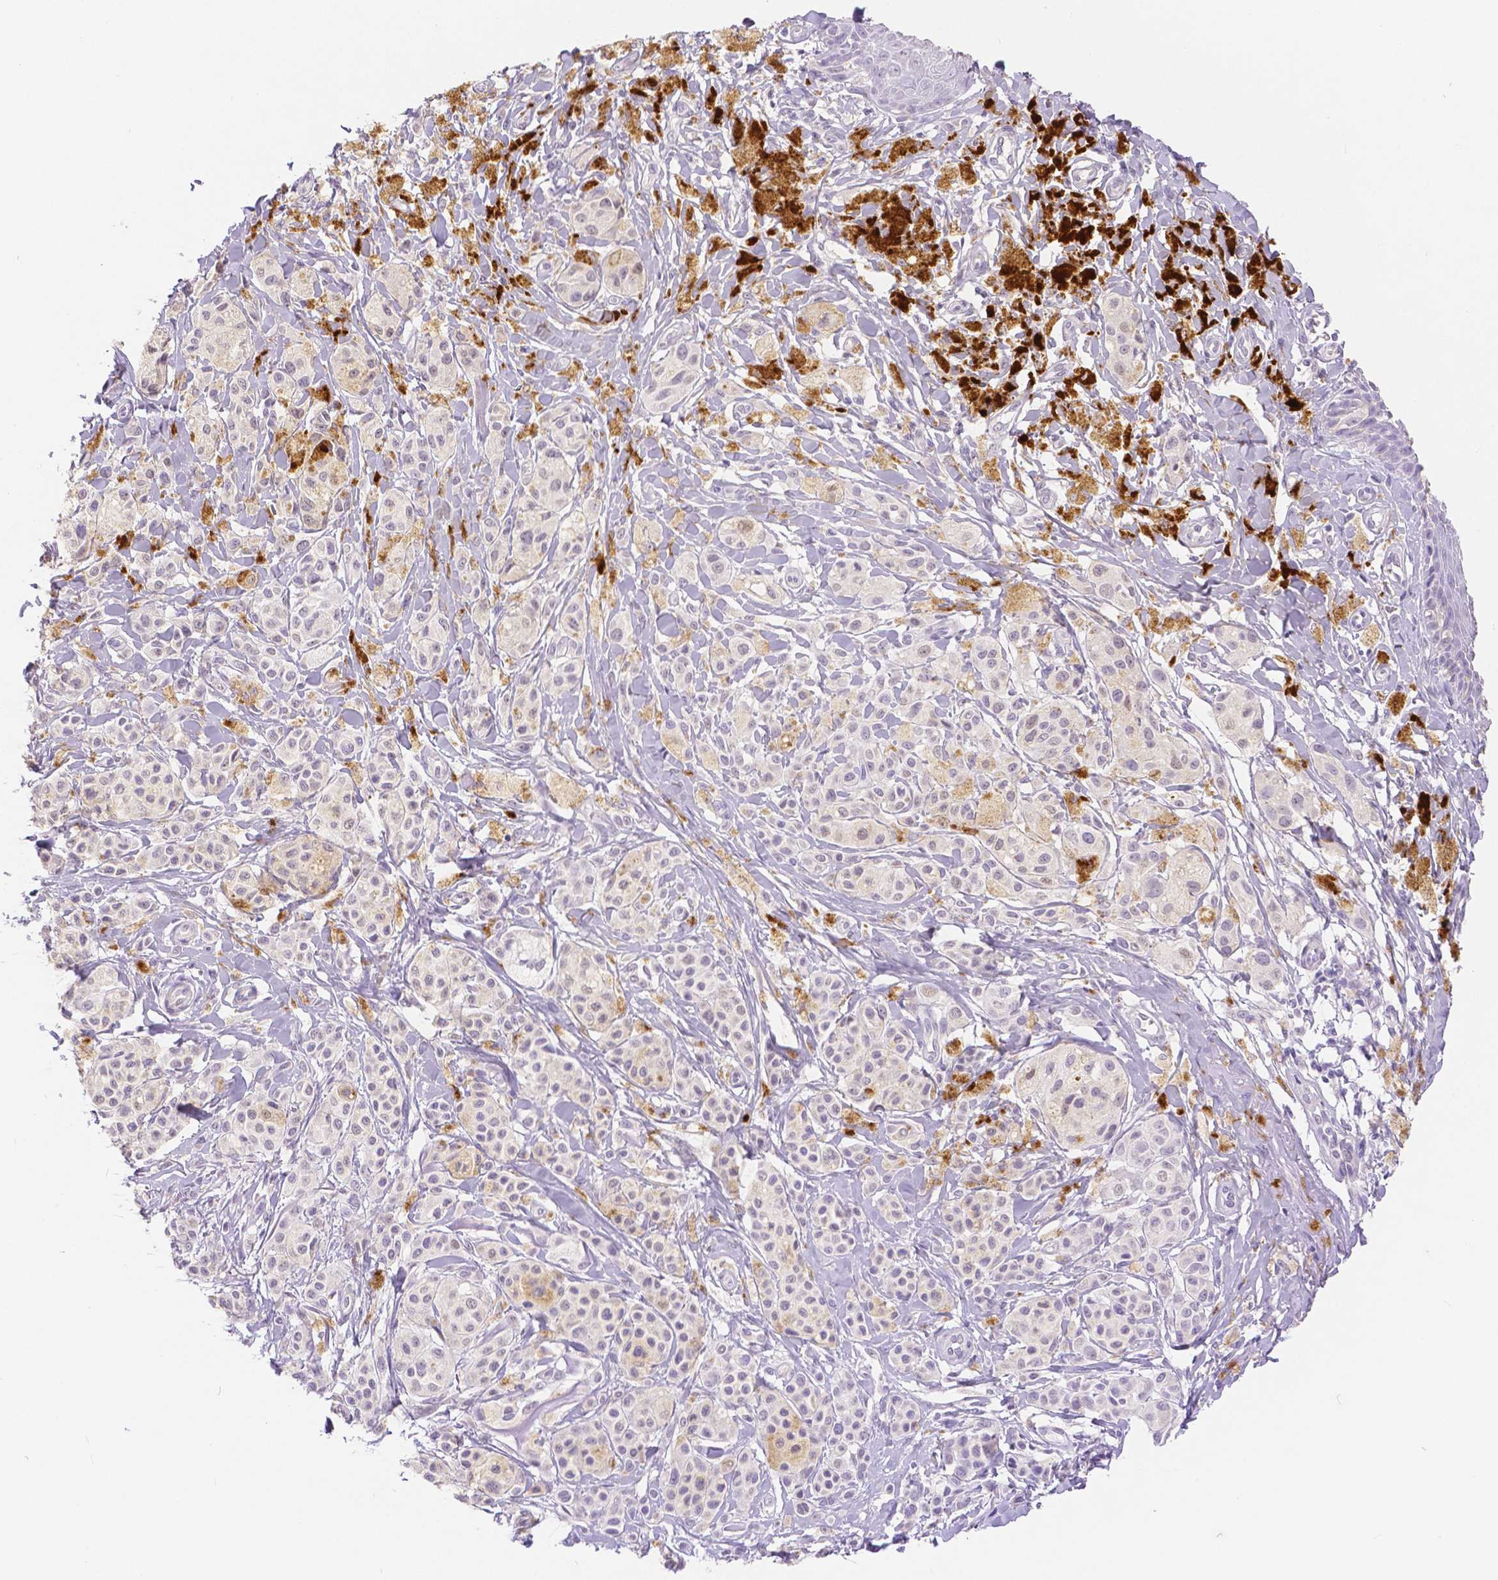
{"staining": {"intensity": "negative", "quantity": "none", "location": "none"}, "tissue": "melanoma", "cell_type": "Tumor cells", "image_type": "cancer", "snomed": [{"axis": "morphology", "description": "Malignant melanoma, NOS"}, {"axis": "topography", "description": "Skin"}], "caption": "Image shows no protein staining in tumor cells of melanoma tissue.", "gene": "HNF1B", "patient": {"sex": "female", "age": 80}}